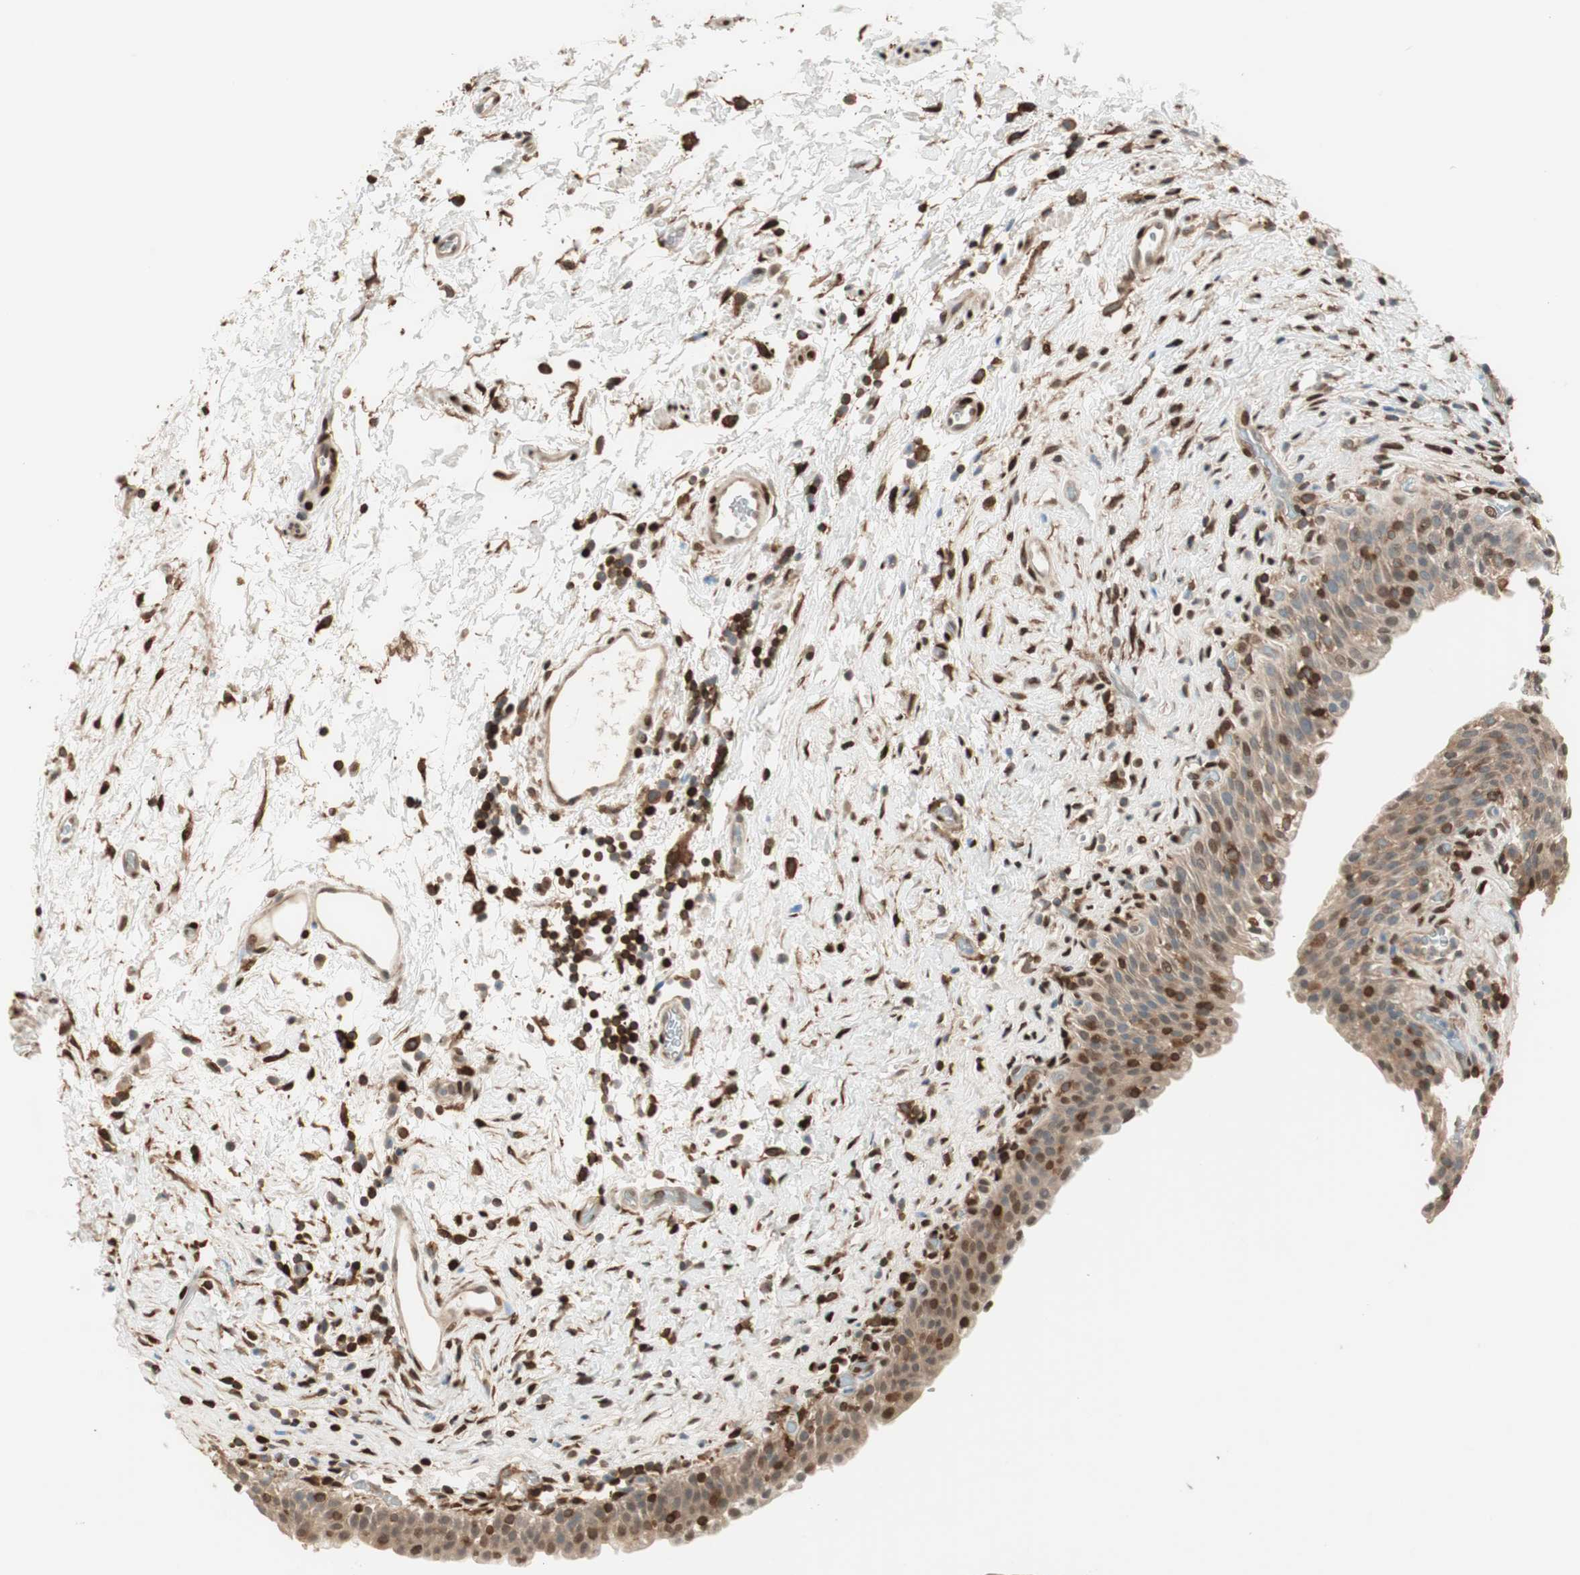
{"staining": {"intensity": "moderate", "quantity": ">75%", "location": "cytoplasmic/membranous,nuclear"}, "tissue": "urinary bladder", "cell_type": "Urothelial cells", "image_type": "normal", "snomed": [{"axis": "morphology", "description": "Normal tissue, NOS"}, {"axis": "topography", "description": "Urinary bladder"}], "caption": "Normal urinary bladder shows moderate cytoplasmic/membranous,nuclear positivity in approximately >75% of urothelial cells The staining was performed using DAB, with brown indicating positive protein expression. Nuclei are stained blue with hematoxylin..", "gene": "BIN1", "patient": {"sex": "male", "age": 51}}